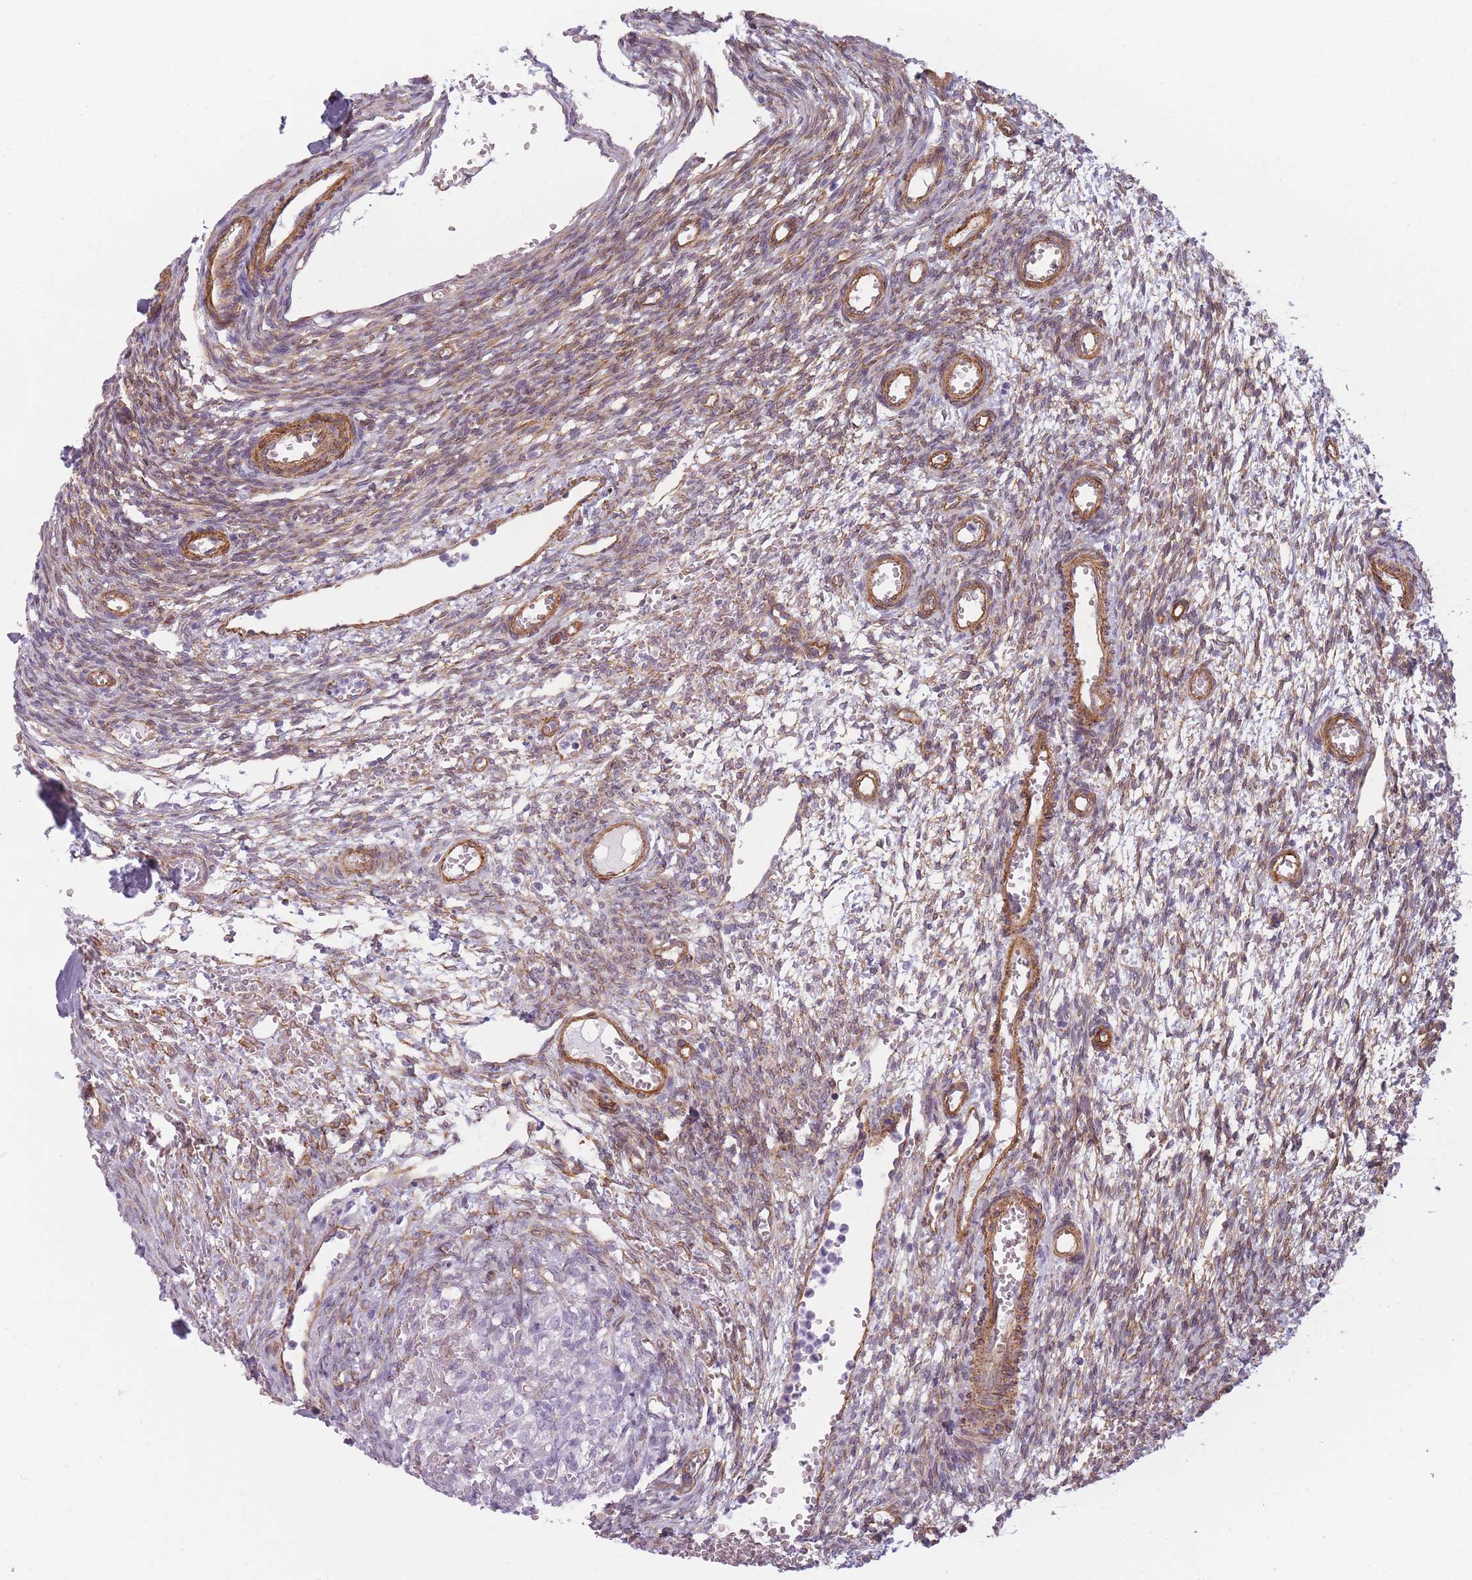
{"staining": {"intensity": "moderate", "quantity": "25%-75%", "location": "cytoplasmic/membranous"}, "tissue": "ovary", "cell_type": "Ovarian stroma cells", "image_type": "normal", "snomed": [{"axis": "morphology", "description": "Normal tissue, NOS"}, {"axis": "topography", "description": "Ovary"}], "caption": "Moderate cytoplasmic/membranous staining is appreciated in approximately 25%-75% of ovarian stroma cells in normal ovary. The protein of interest is shown in brown color, while the nuclei are stained blue.", "gene": "OR6B2", "patient": {"sex": "female", "age": 39}}